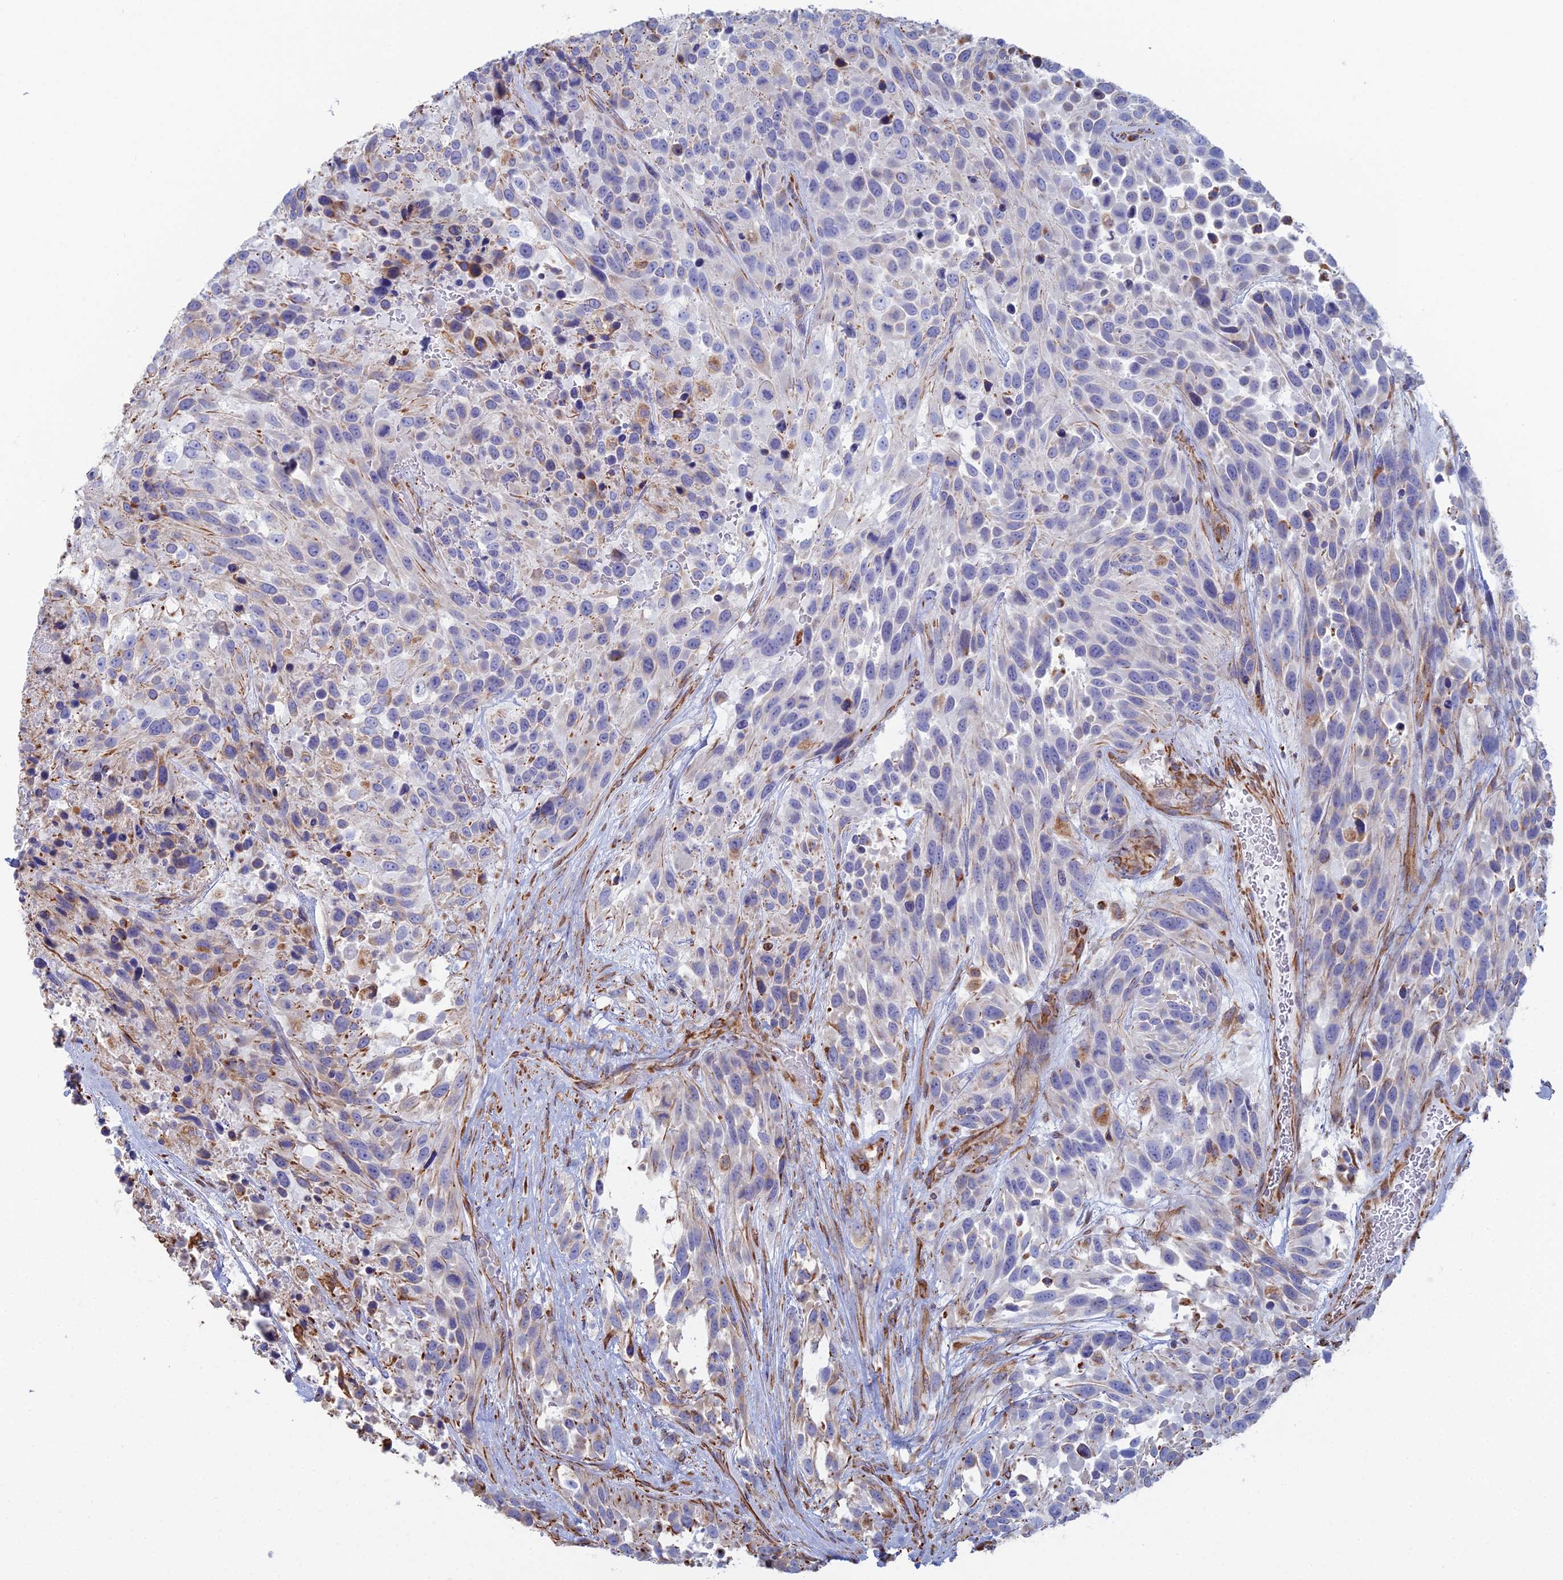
{"staining": {"intensity": "weak", "quantity": "<25%", "location": "cytoplasmic/membranous"}, "tissue": "urothelial cancer", "cell_type": "Tumor cells", "image_type": "cancer", "snomed": [{"axis": "morphology", "description": "Urothelial carcinoma, High grade"}, {"axis": "topography", "description": "Urinary bladder"}], "caption": "Immunohistochemistry (IHC) photomicrograph of neoplastic tissue: high-grade urothelial carcinoma stained with DAB reveals no significant protein expression in tumor cells.", "gene": "CLVS2", "patient": {"sex": "female", "age": 70}}